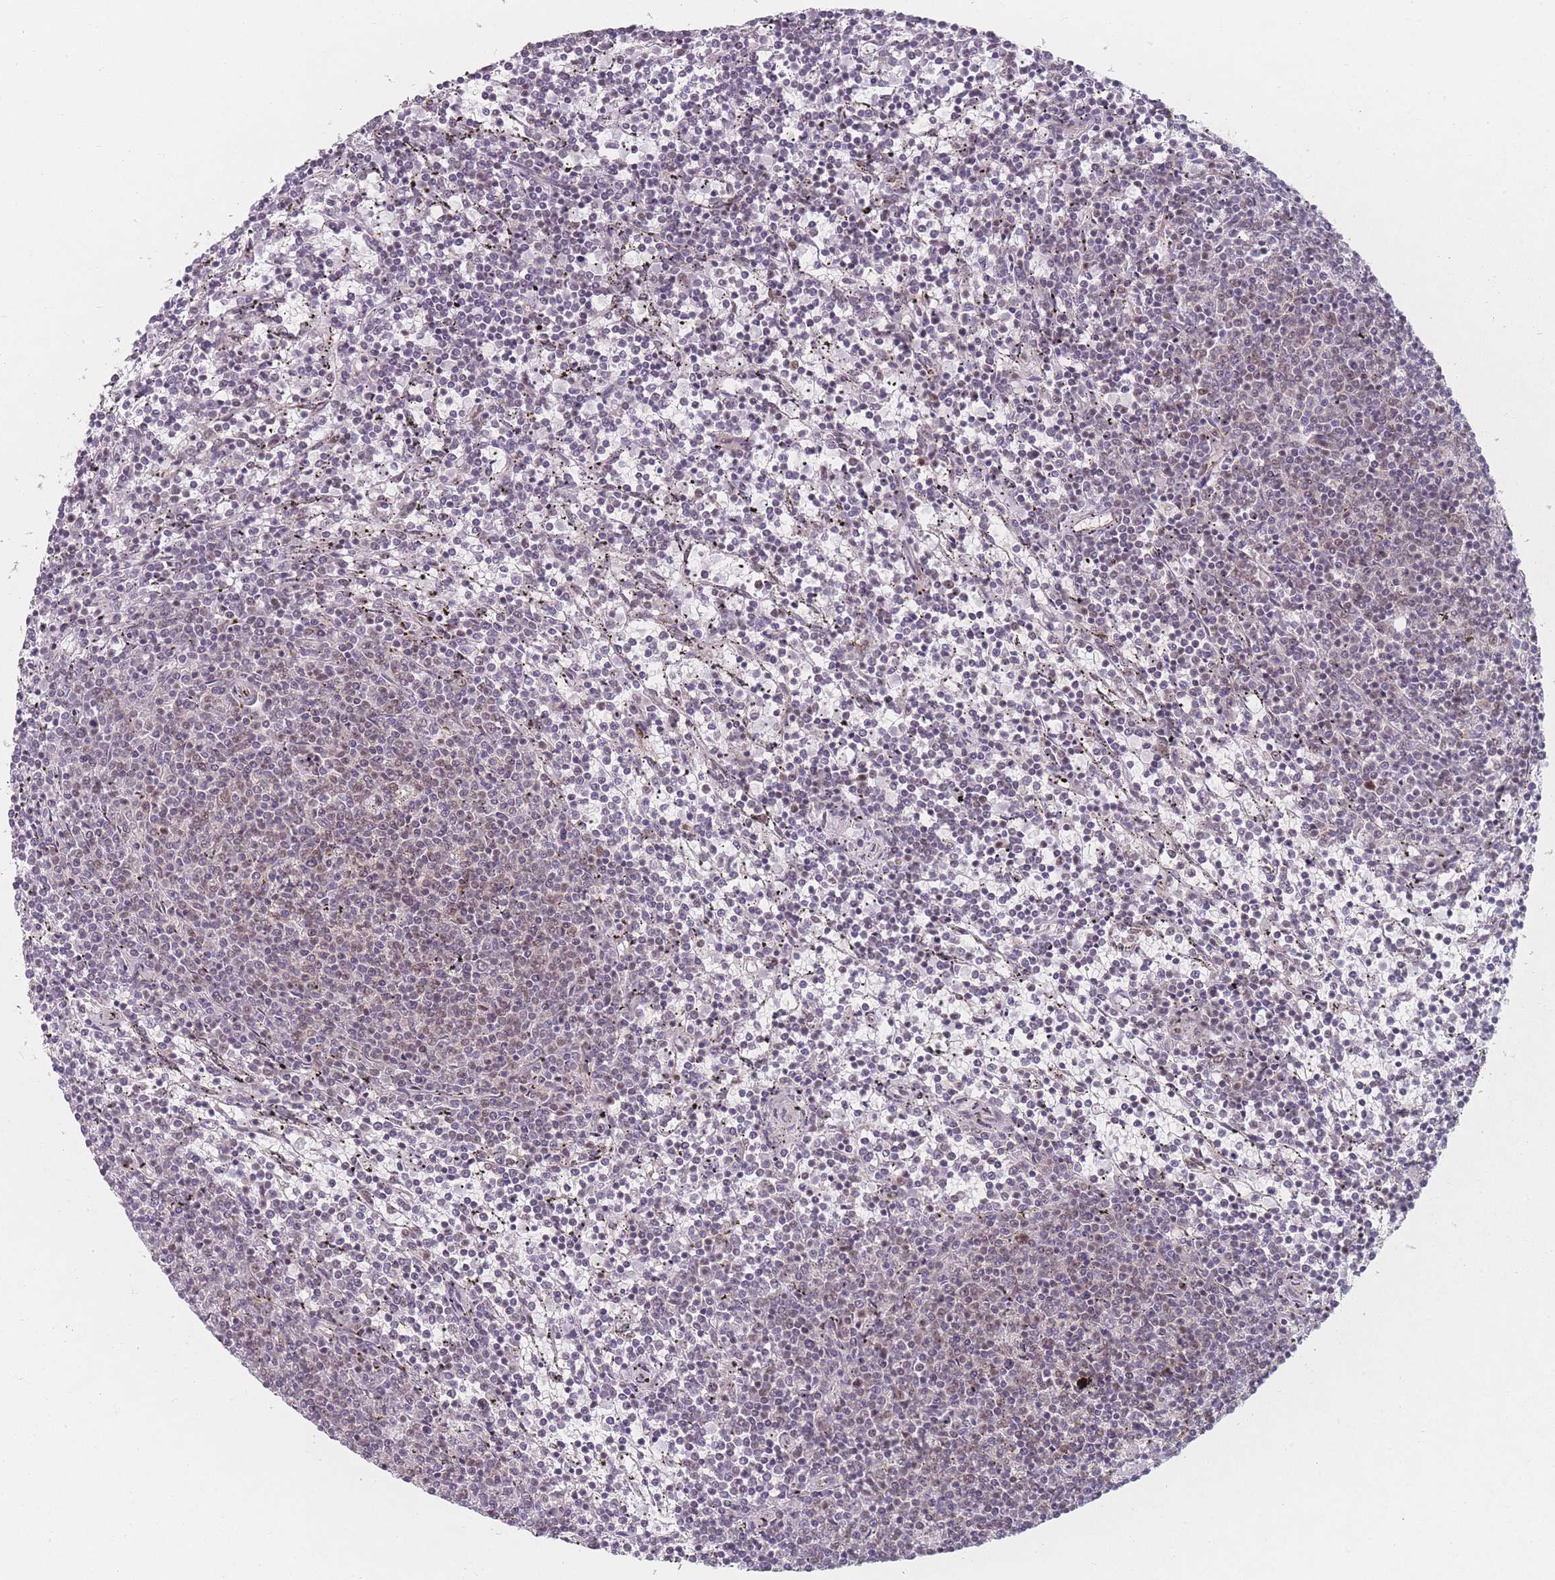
{"staining": {"intensity": "negative", "quantity": "none", "location": "none"}, "tissue": "lymphoma", "cell_type": "Tumor cells", "image_type": "cancer", "snomed": [{"axis": "morphology", "description": "Malignant lymphoma, non-Hodgkin's type, Low grade"}, {"axis": "topography", "description": "Spleen"}], "caption": "IHC micrograph of neoplastic tissue: human malignant lymphoma, non-Hodgkin's type (low-grade) stained with DAB (3,3'-diaminobenzidine) displays no significant protein expression in tumor cells. (DAB (3,3'-diaminobenzidine) IHC visualized using brightfield microscopy, high magnification).", "gene": "ZC3H14", "patient": {"sex": "female", "age": 50}}